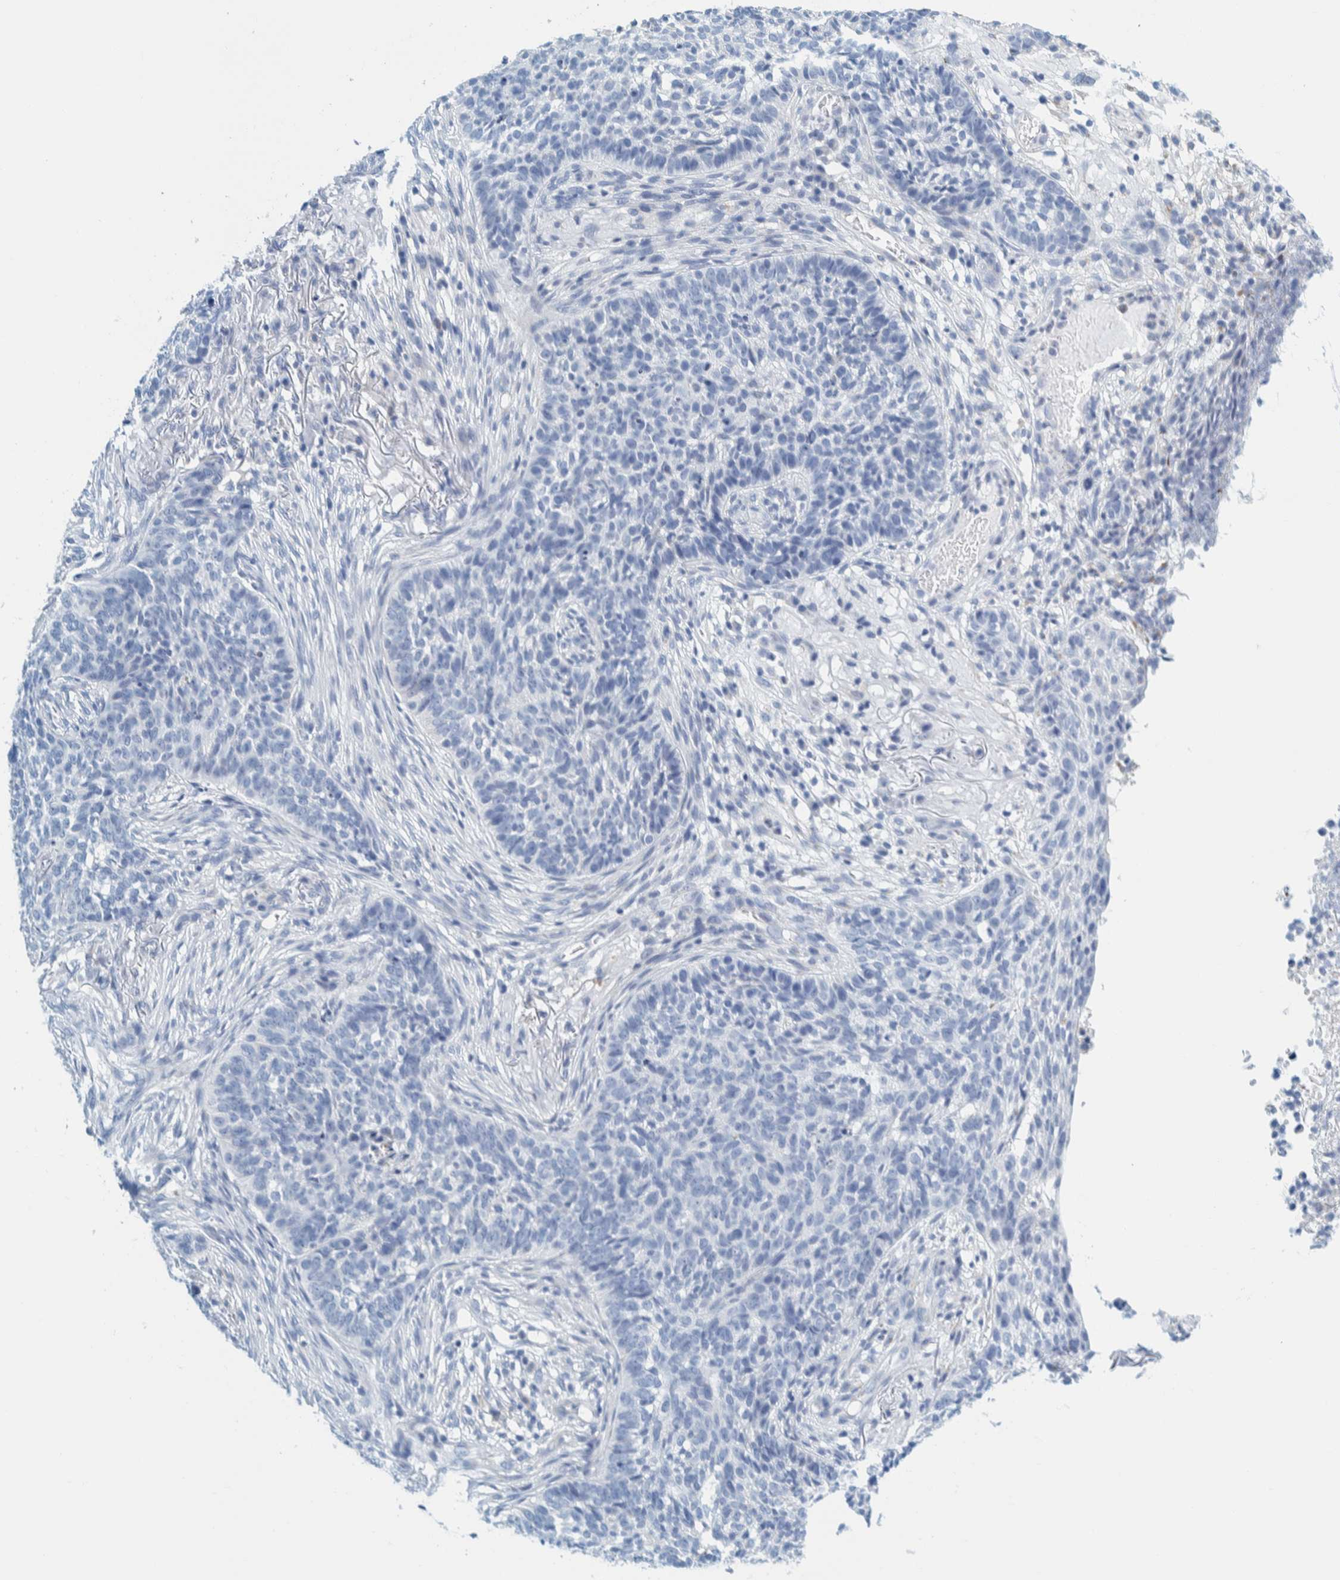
{"staining": {"intensity": "negative", "quantity": "none", "location": "none"}, "tissue": "skin cancer", "cell_type": "Tumor cells", "image_type": "cancer", "snomed": [{"axis": "morphology", "description": "Basal cell carcinoma"}, {"axis": "topography", "description": "Skin"}], "caption": "This is an immunohistochemistry histopathology image of skin cancer. There is no positivity in tumor cells.", "gene": "MOG", "patient": {"sex": "male", "age": 85}}